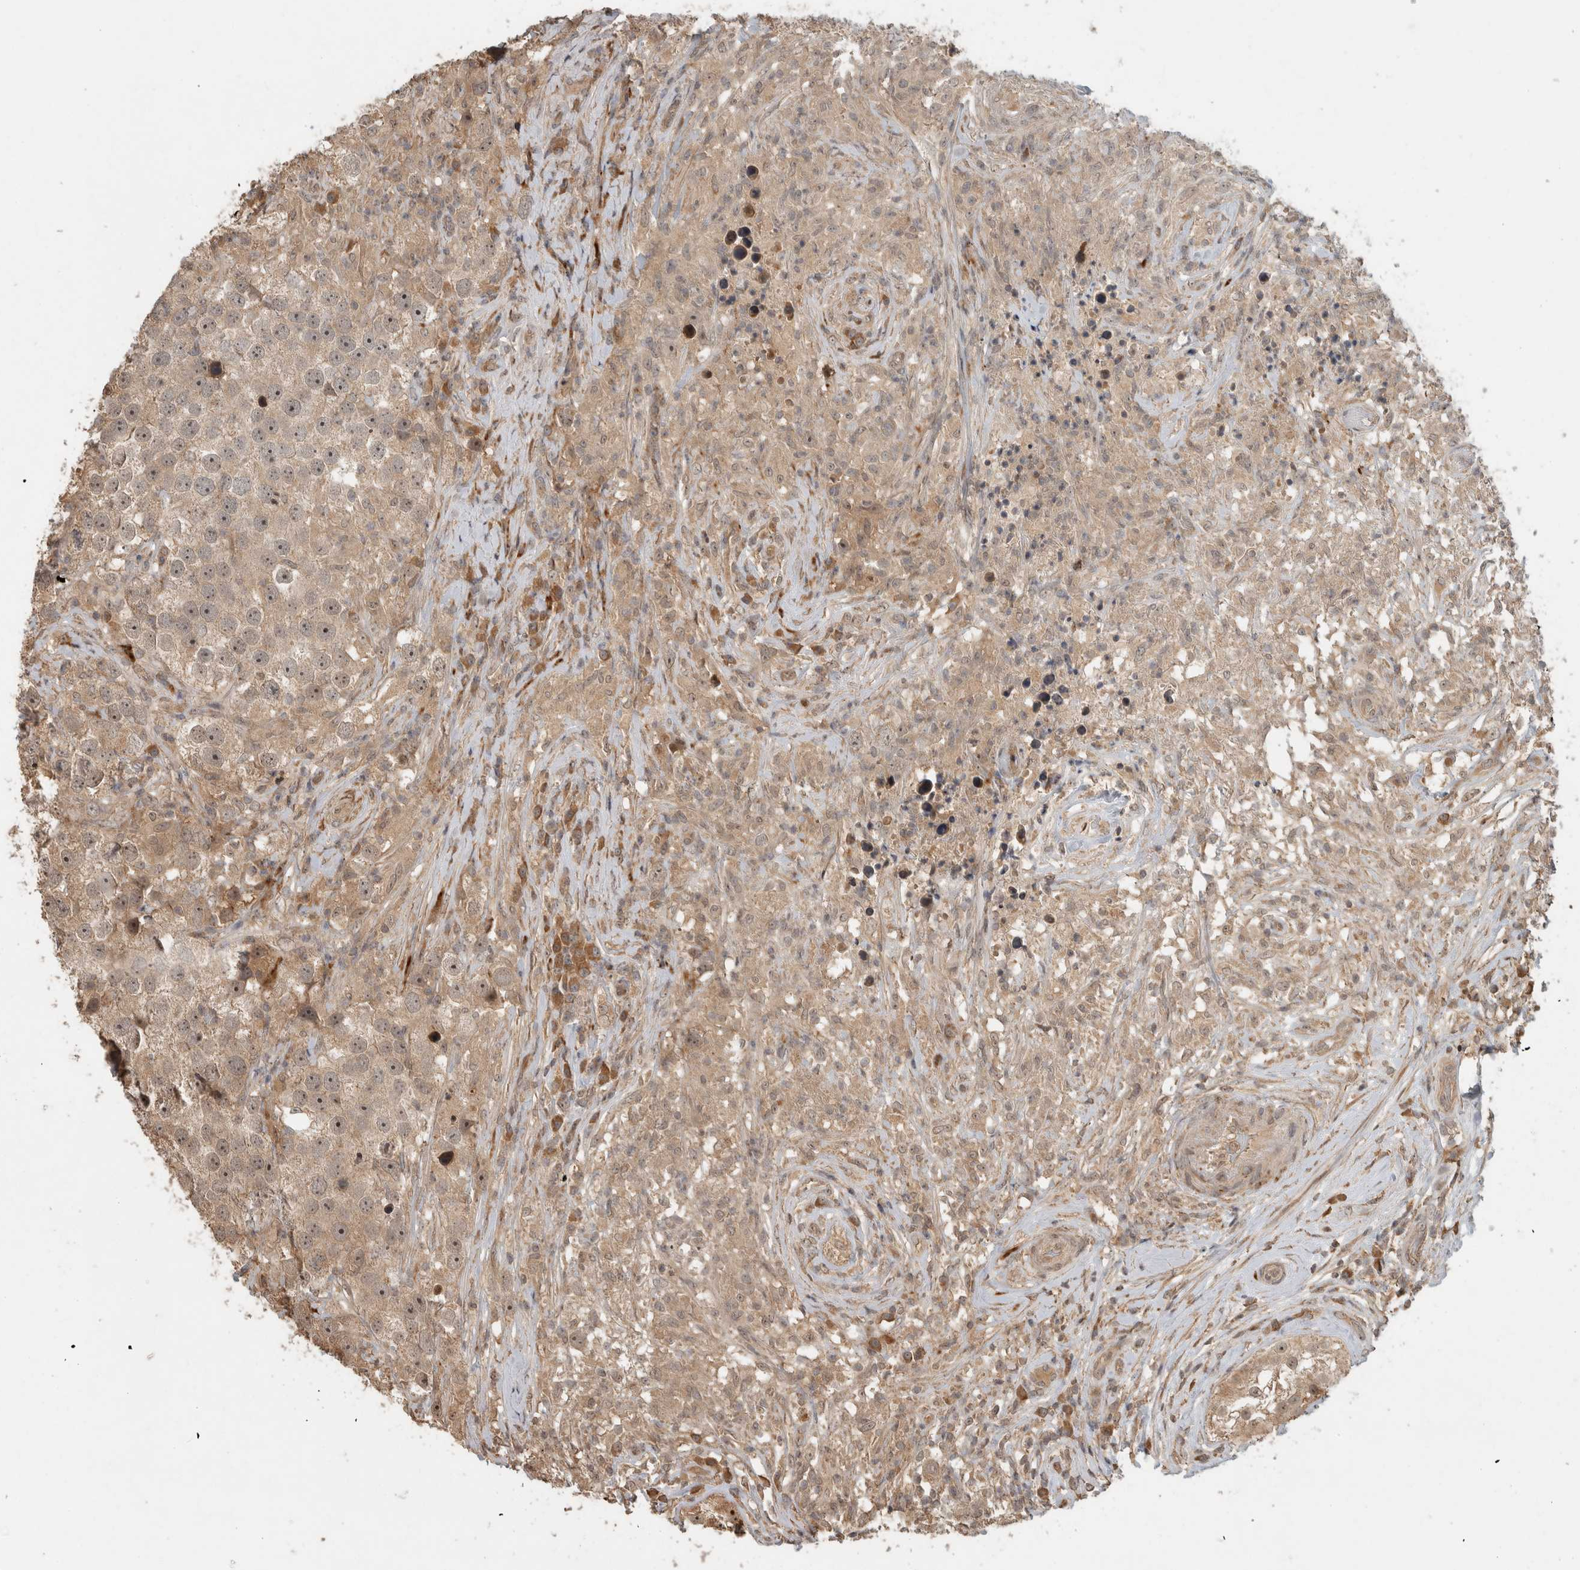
{"staining": {"intensity": "weak", "quantity": ">75%", "location": "cytoplasmic/membranous,nuclear"}, "tissue": "testis cancer", "cell_type": "Tumor cells", "image_type": "cancer", "snomed": [{"axis": "morphology", "description": "Seminoma, NOS"}, {"axis": "topography", "description": "Testis"}], "caption": "A micrograph of testis seminoma stained for a protein demonstrates weak cytoplasmic/membranous and nuclear brown staining in tumor cells.", "gene": "PITPNC1", "patient": {"sex": "male", "age": 49}}